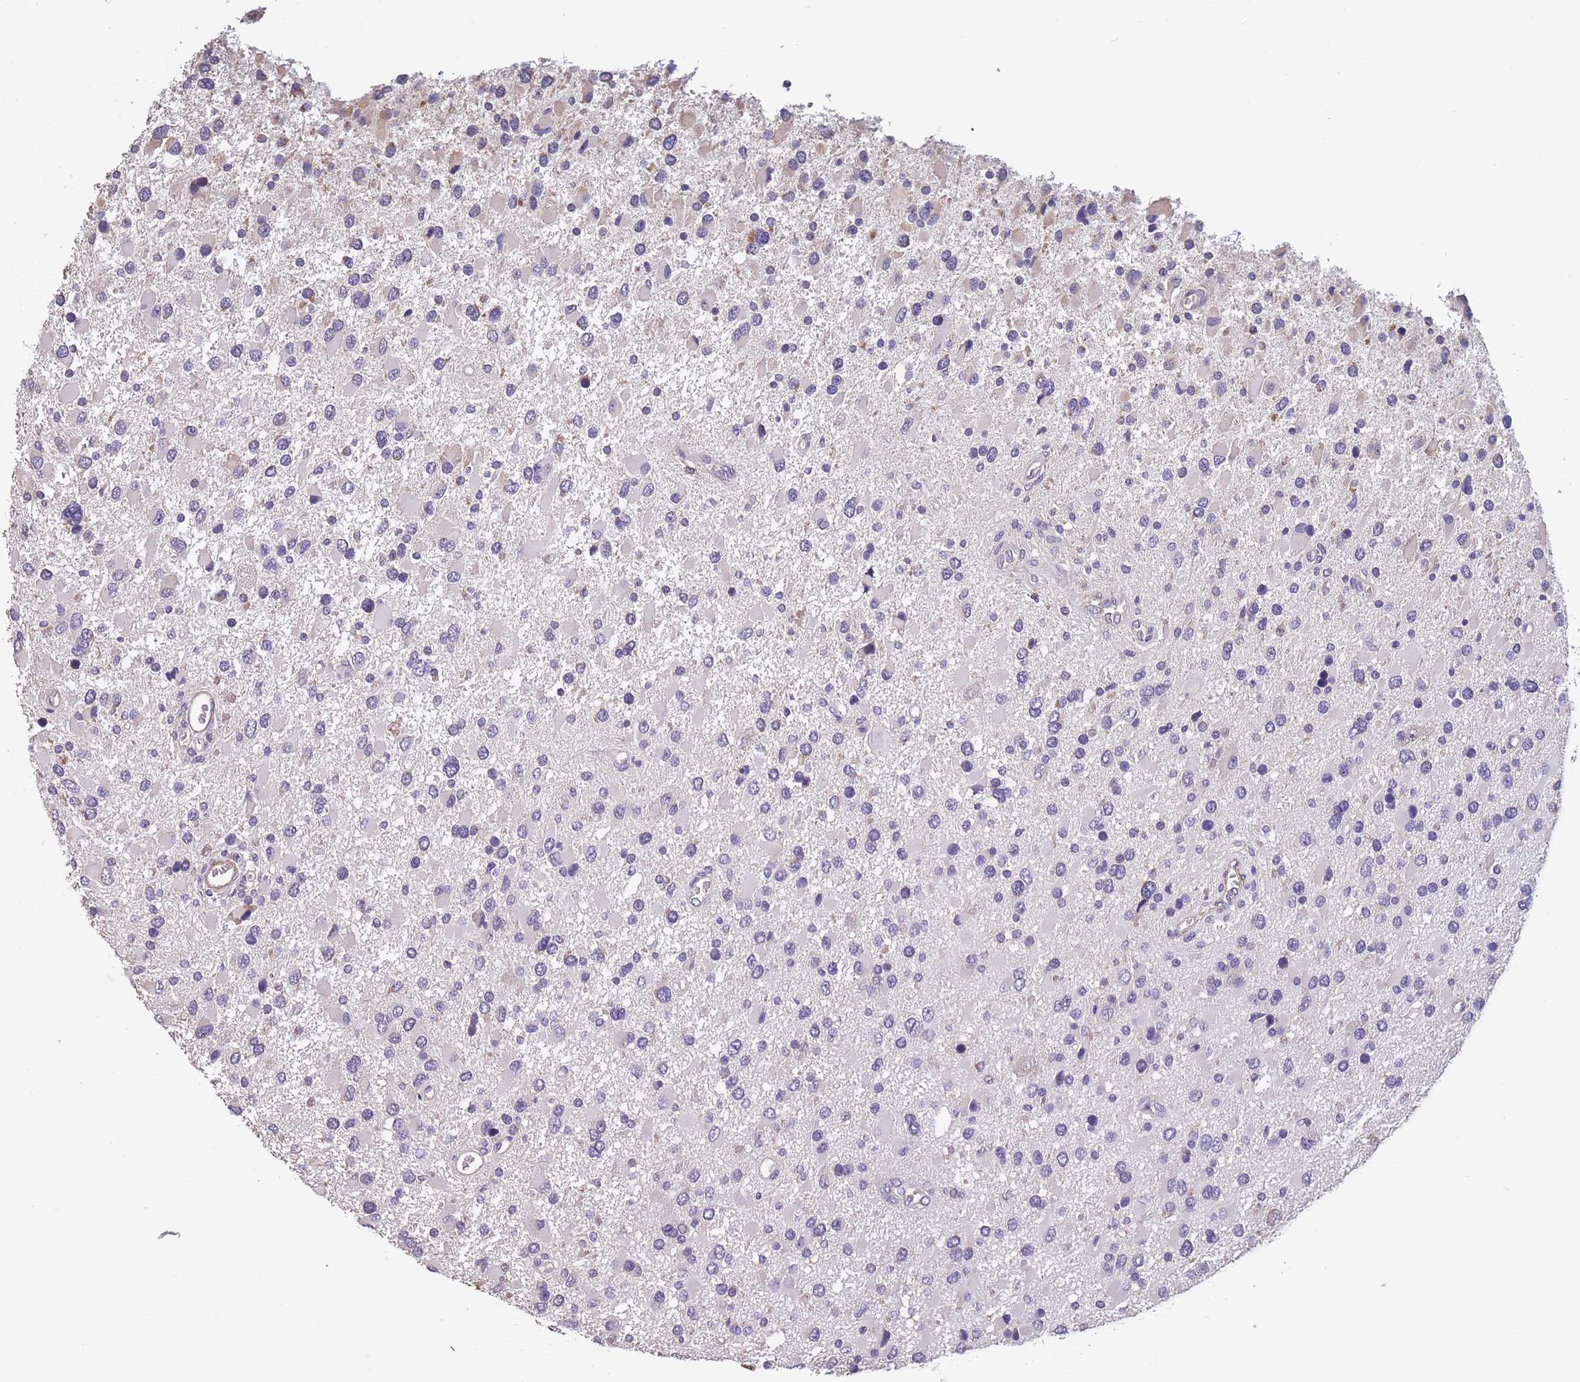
{"staining": {"intensity": "negative", "quantity": "none", "location": "none"}, "tissue": "glioma", "cell_type": "Tumor cells", "image_type": "cancer", "snomed": [{"axis": "morphology", "description": "Glioma, malignant, High grade"}, {"axis": "topography", "description": "Brain"}], "caption": "A high-resolution image shows immunohistochemistry (IHC) staining of malignant glioma (high-grade), which displays no significant expression in tumor cells.", "gene": "TOMM40L", "patient": {"sex": "male", "age": 53}}